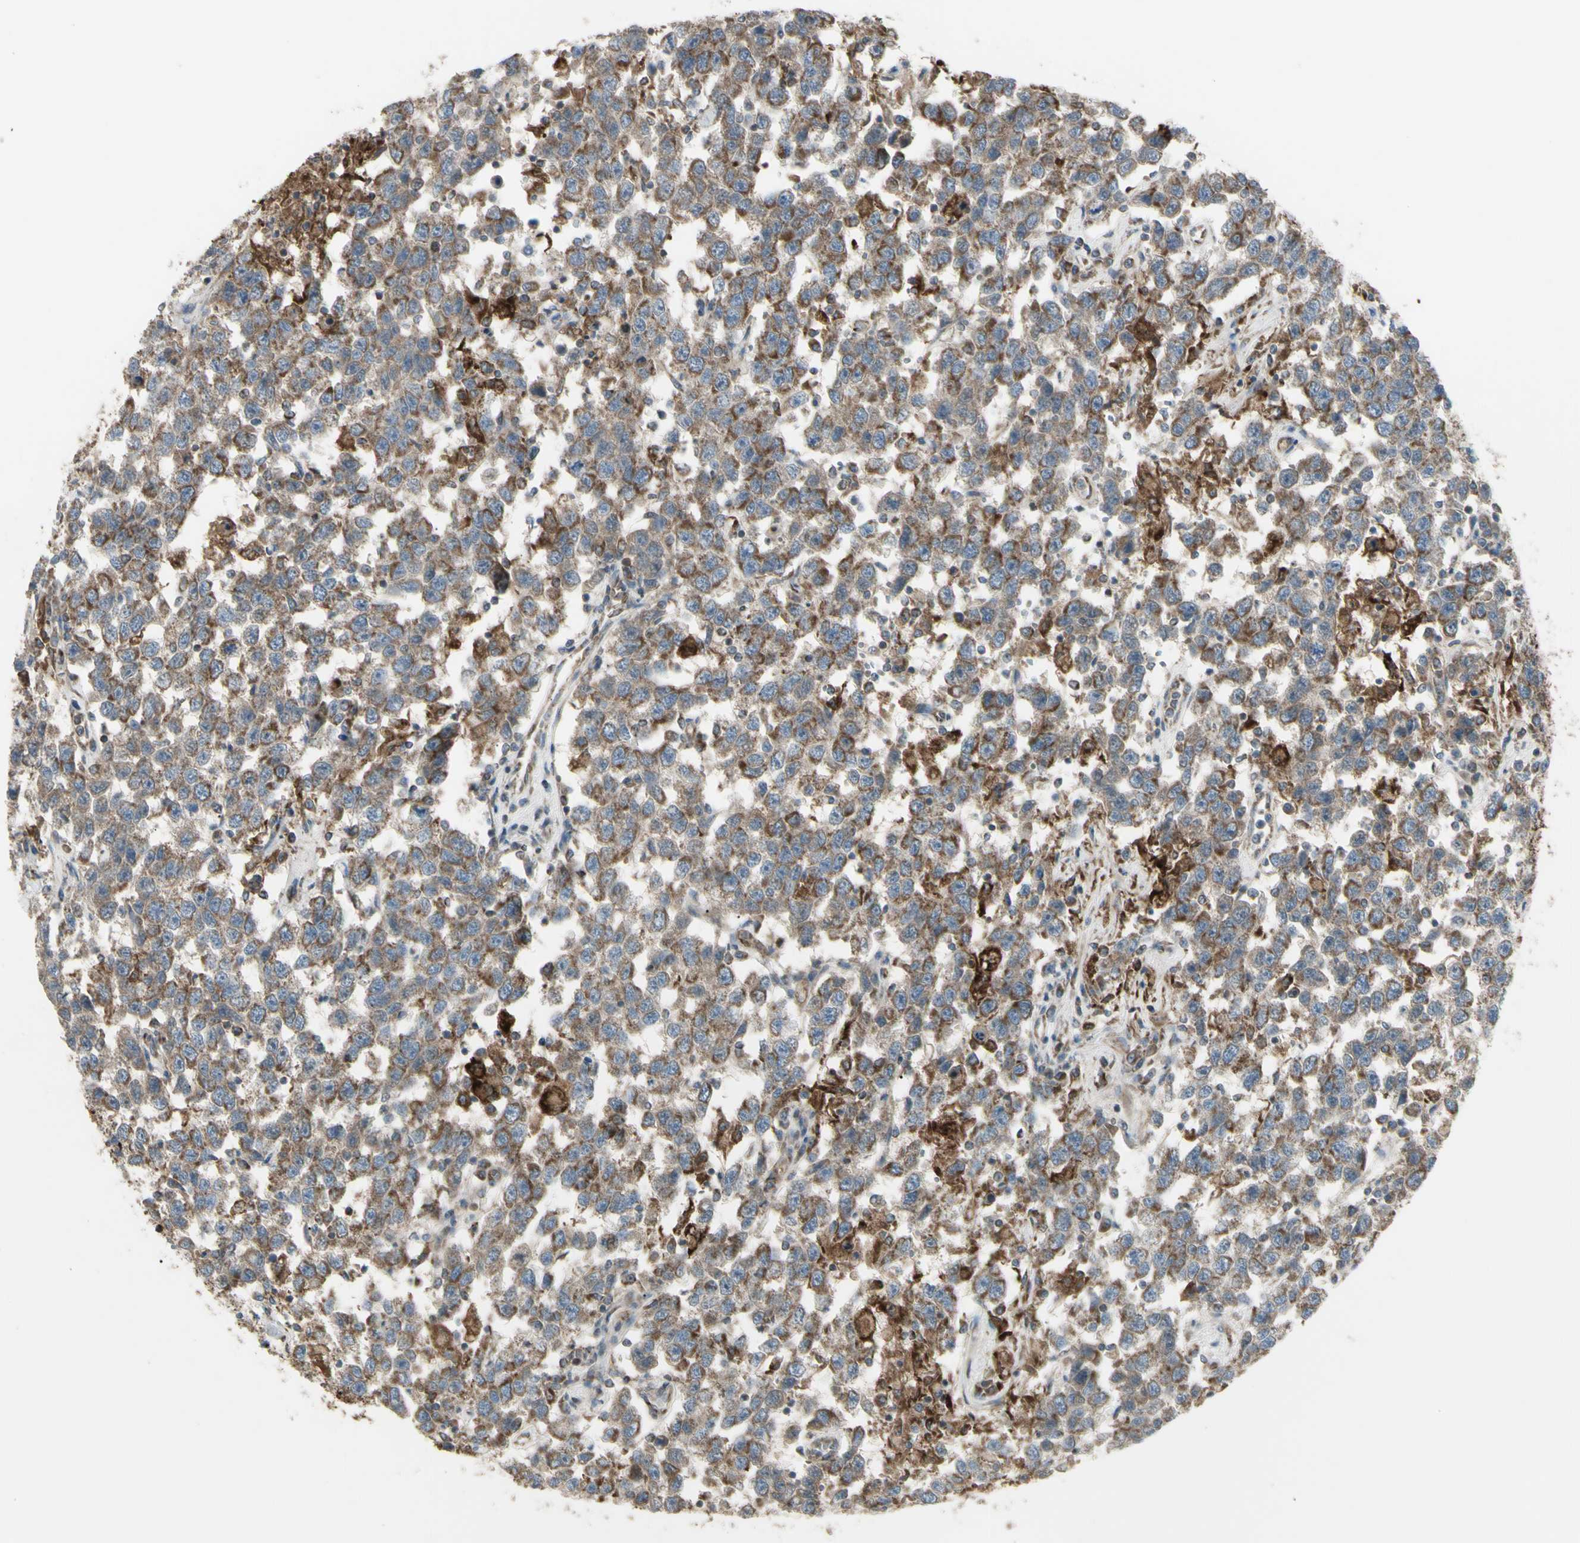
{"staining": {"intensity": "moderate", "quantity": ">75%", "location": "cytoplasmic/membranous"}, "tissue": "testis cancer", "cell_type": "Tumor cells", "image_type": "cancer", "snomed": [{"axis": "morphology", "description": "Seminoma, NOS"}, {"axis": "topography", "description": "Testis"}], "caption": "Tumor cells reveal moderate cytoplasmic/membranous positivity in about >75% of cells in testis seminoma. (Brightfield microscopy of DAB IHC at high magnification).", "gene": "CYB5R1", "patient": {"sex": "male", "age": 41}}